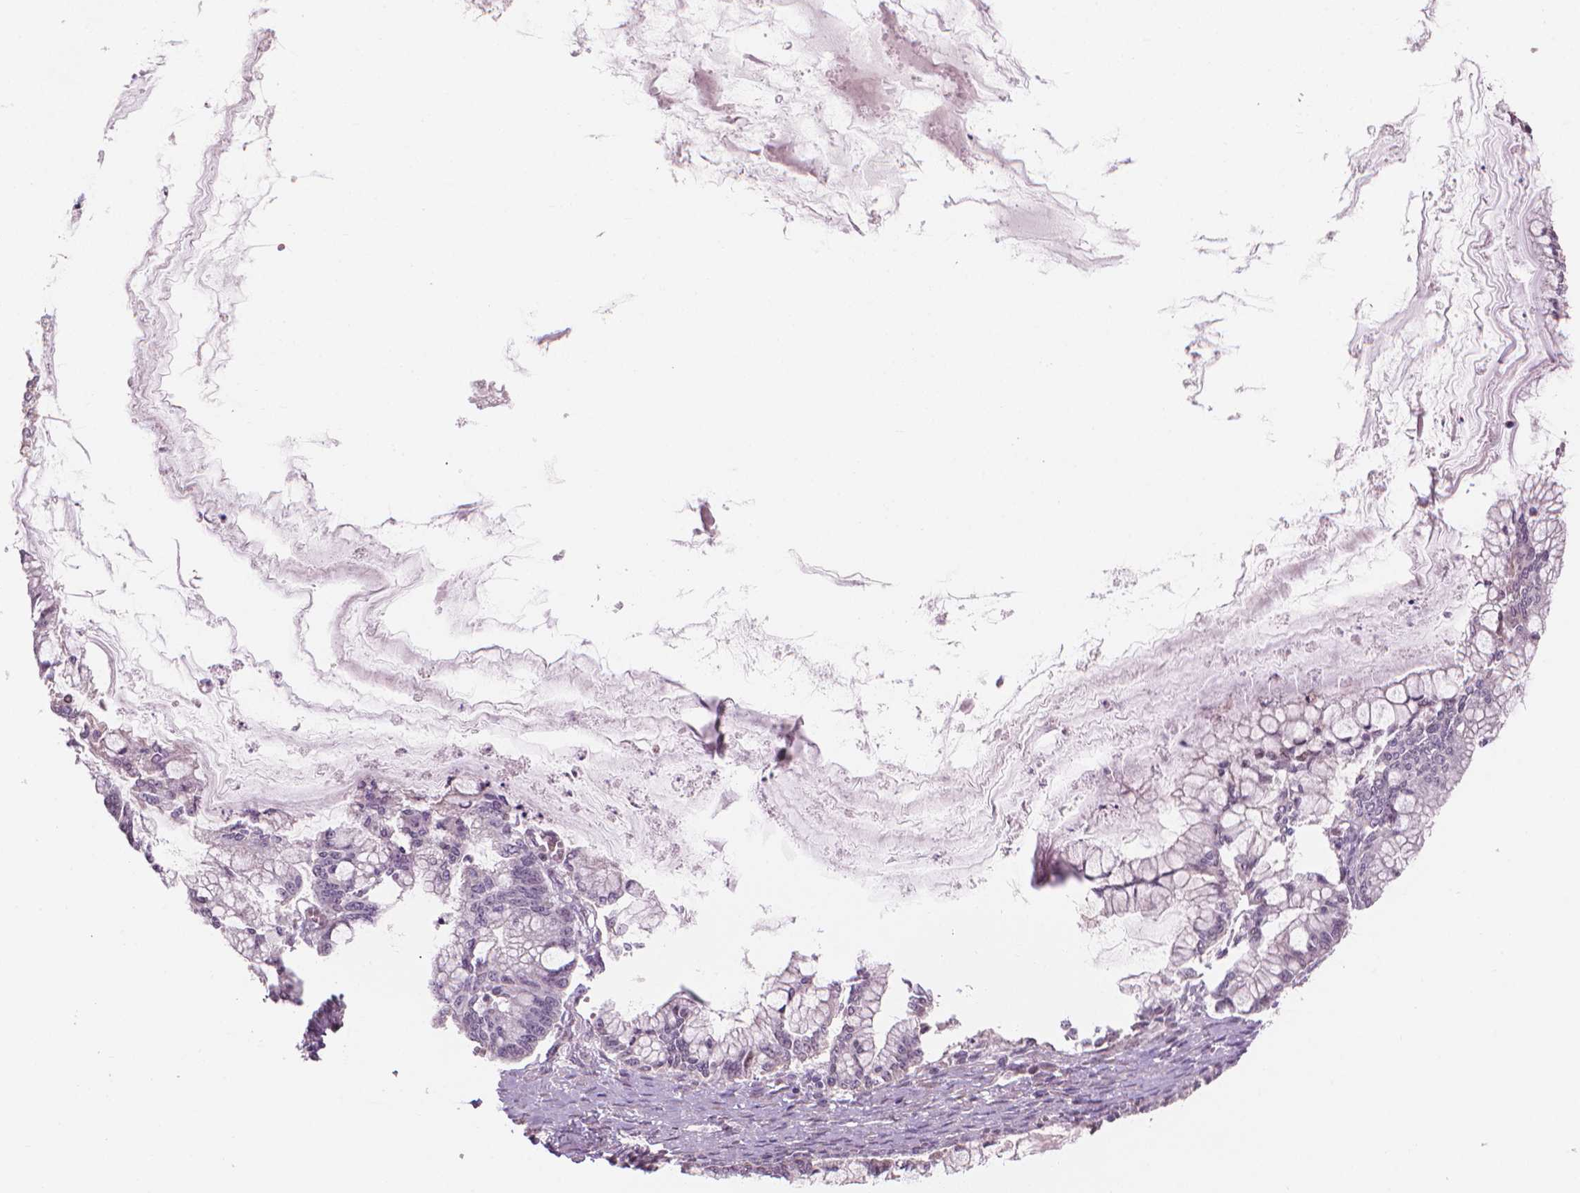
{"staining": {"intensity": "negative", "quantity": "none", "location": "none"}, "tissue": "ovarian cancer", "cell_type": "Tumor cells", "image_type": "cancer", "snomed": [{"axis": "morphology", "description": "Cystadenocarcinoma, mucinous, NOS"}, {"axis": "topography", "description": "Ovary"}], "caption": "Immunohistochemistry of mucinous cystadenocarcinoma (ovarian) shows no expression in tumor cells.", "gene": "IFFO1", "patient": {"sex": "female", "age": 67}}